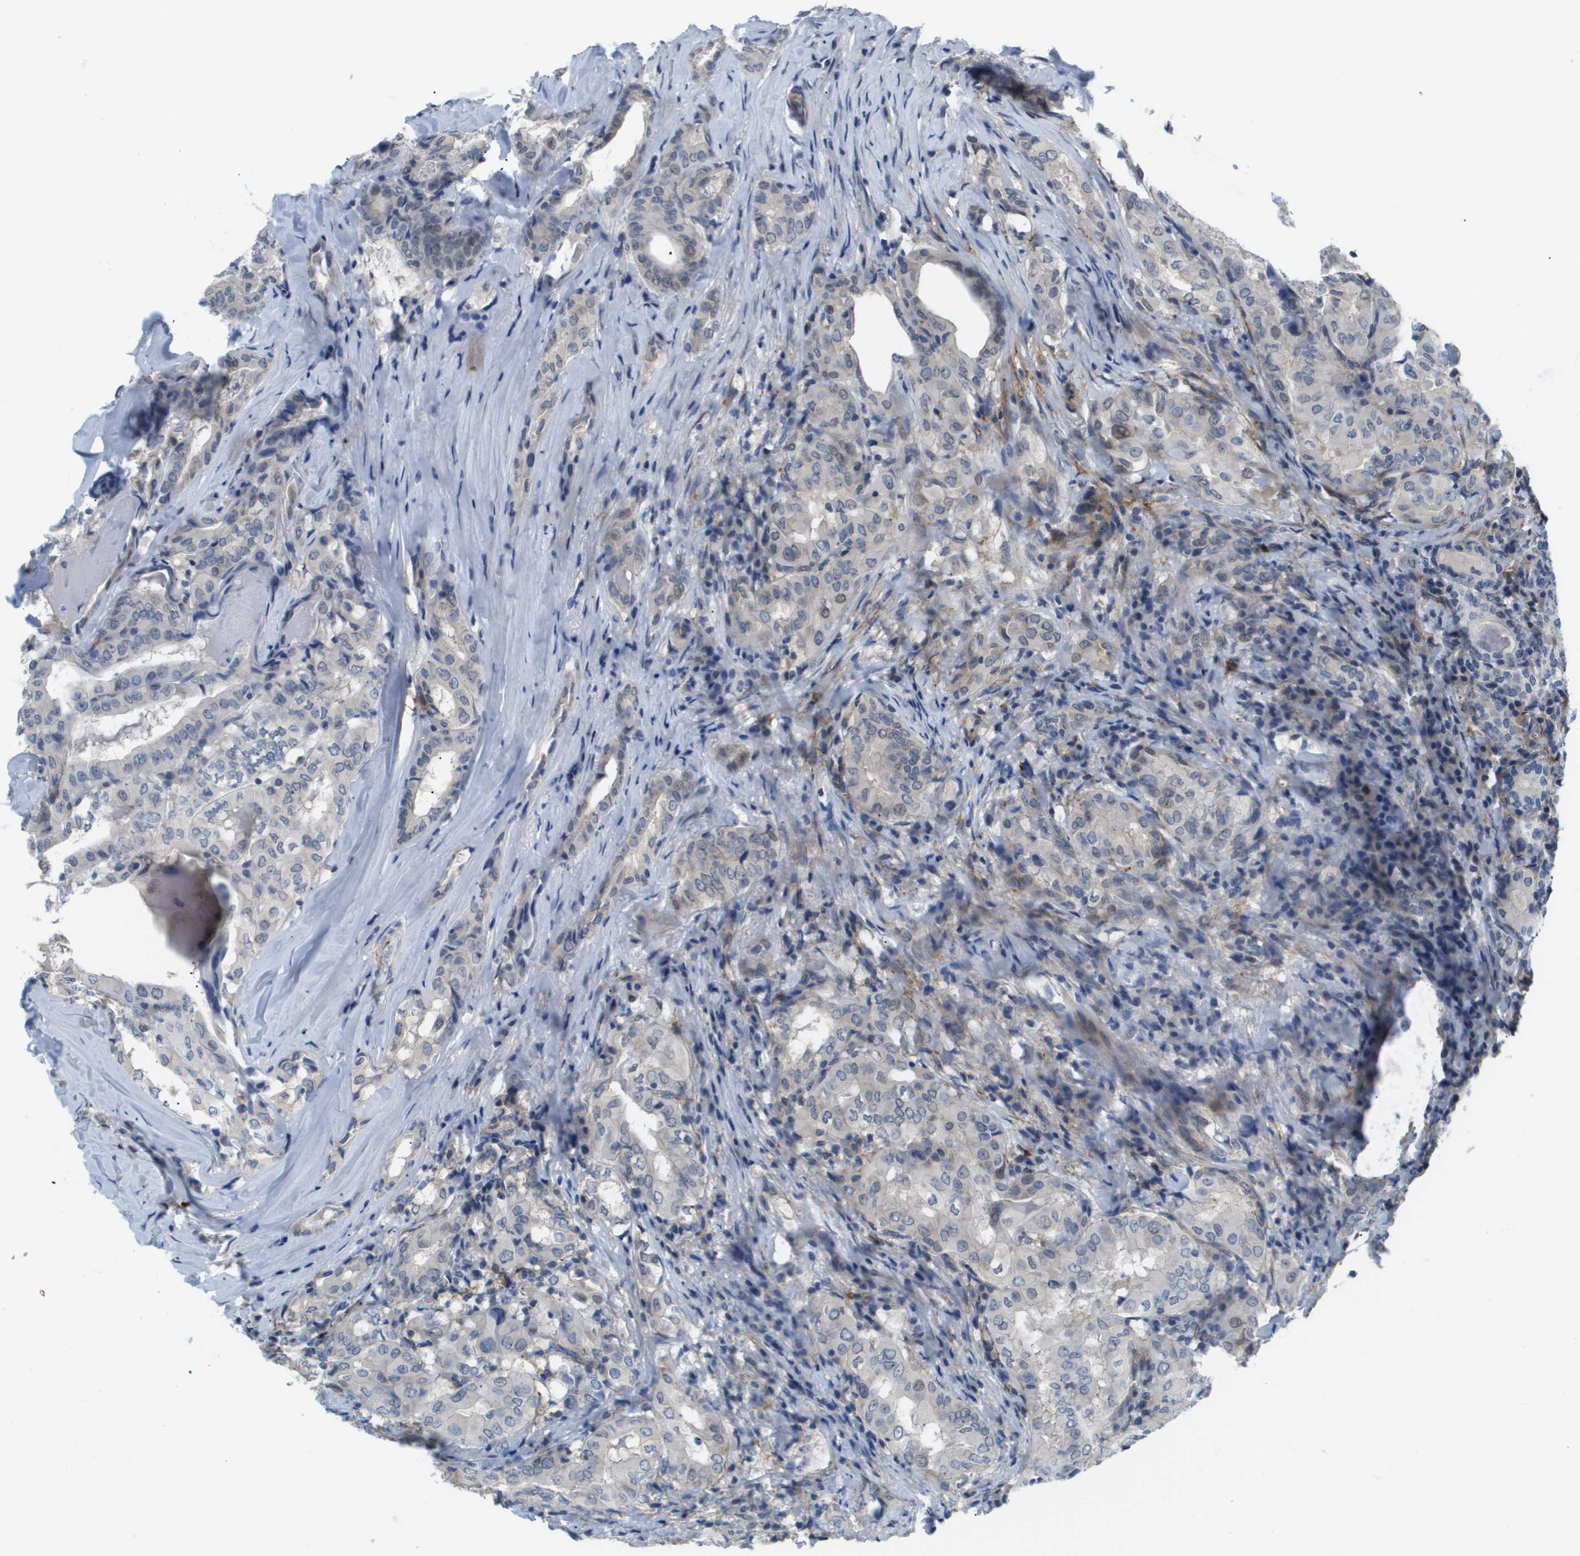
{"staining": {"intensity": "negative", "quantity": "none", "location": "none"}, "tissue": "thyroid cancer", "cell_type": "Tumor cells", "image_type": "cancer", "snomed": [{"axis": "morphology", "description": "Papillary adenocarcinoma, NOS"}, {"axis": "topography", "description": "Thyroid gland"}], "caption": "Tumor cells show no significant protein expression in thyroid cancer (papillary adenocarcinoma).", "gene": "OTUD5", "patient": {"sex": "female", "age": 42}}